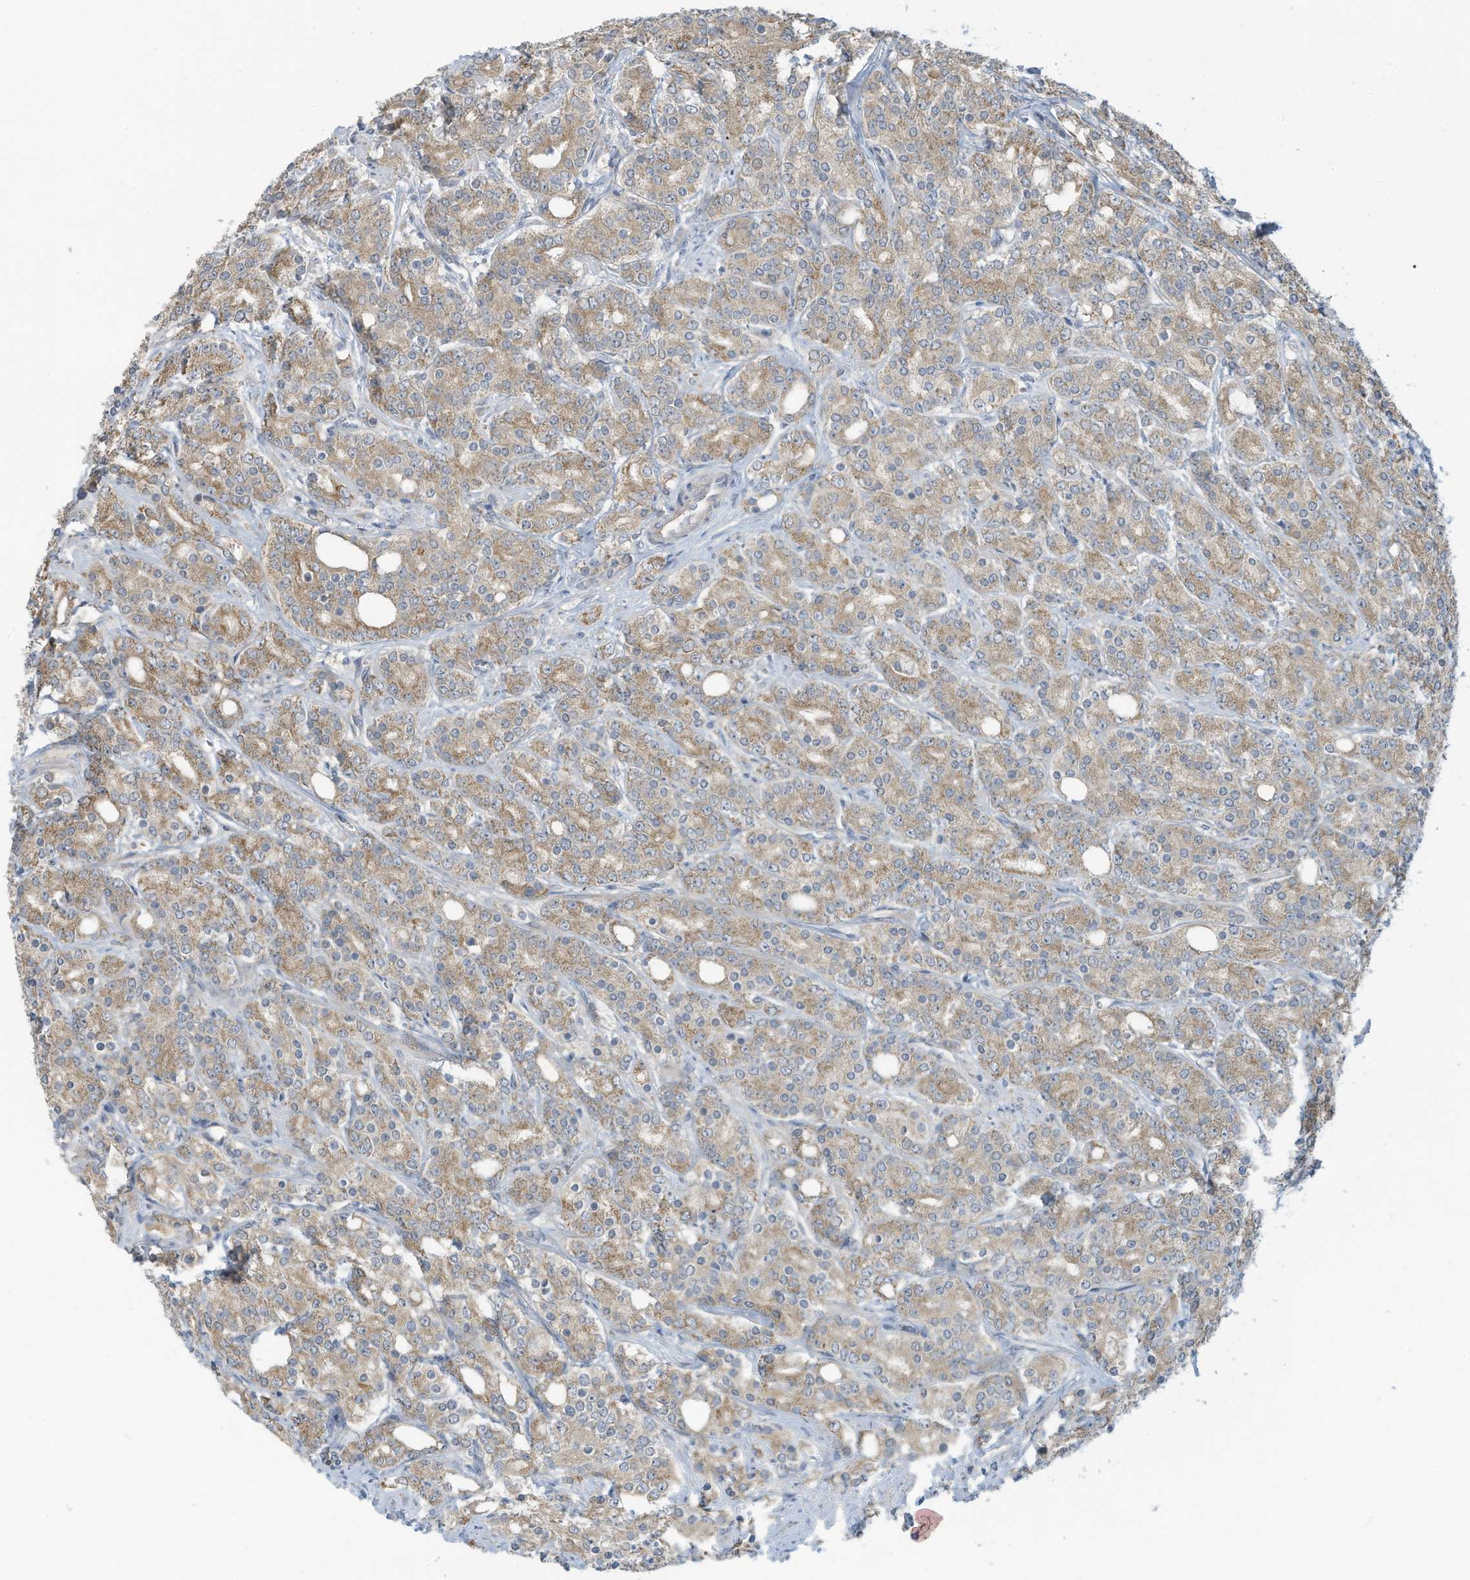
{"staining": {"intensity": "moderate", "quantity": ">75%", "location": "cytoplasmic/membranous"}, "tissue": "prostate cancer", "cell_type": "Tumor cells", "image_type": "cancer", "snomed": [{"axis": "morphology", "description": "Adenocarcinoma, High grade"}, {"axis": "topography", "description": "Prostate"}], "caption": "IHC of human prostate cancer (adenocarcinoma (high-grade)) reveals medium levels of moderate cytoplasmic/membranous staining in about >75% of tumor cells.", "gene": "SCGB1D2", "patient": {"sex": "male", "age": 62}}